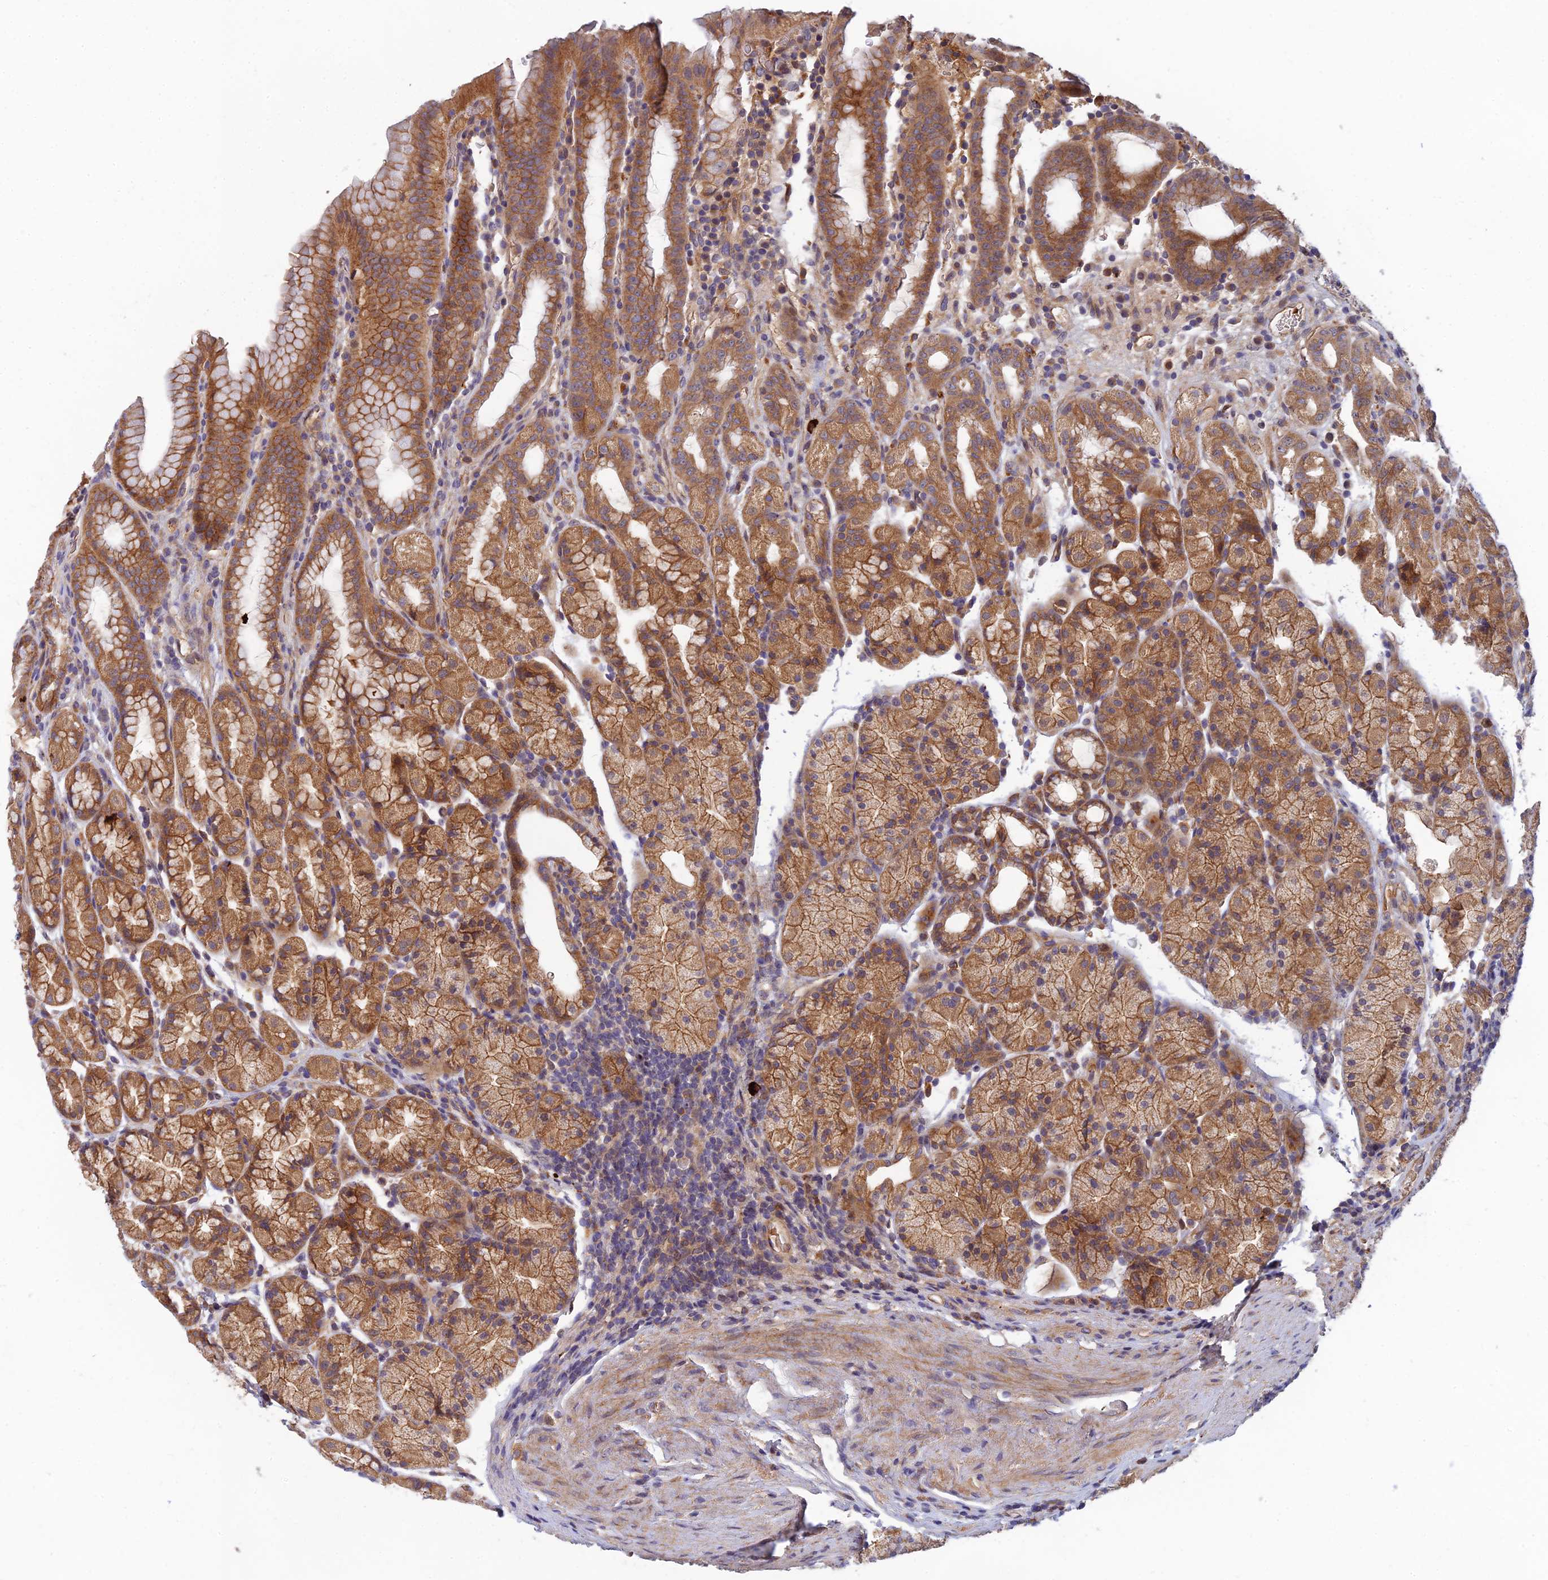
{"staining": {"intensity": "moderate", "quantity": ">75%", "location": "cytoplasmic/membranous"}, "tissue": "stomach", "cell_type": "Glandular cells", "image_type": "normal", "snomed": [{"axis": "morphology", "description": "Normal tissue, NOS"}, {"axis": "topography", "description": "Stomach, upper"}, {"axis": "topography", "description": "Stomach, lower"}, {"axis": "topography", "description": "Small intestine"}], "caption": "Stomach stained with a brown dye shows moderate cytoplasmic/membranous positive staining in about >75% of glandular cells.", "gene": "FAM151B", "patient": {"sex": "male", "age": 68}}